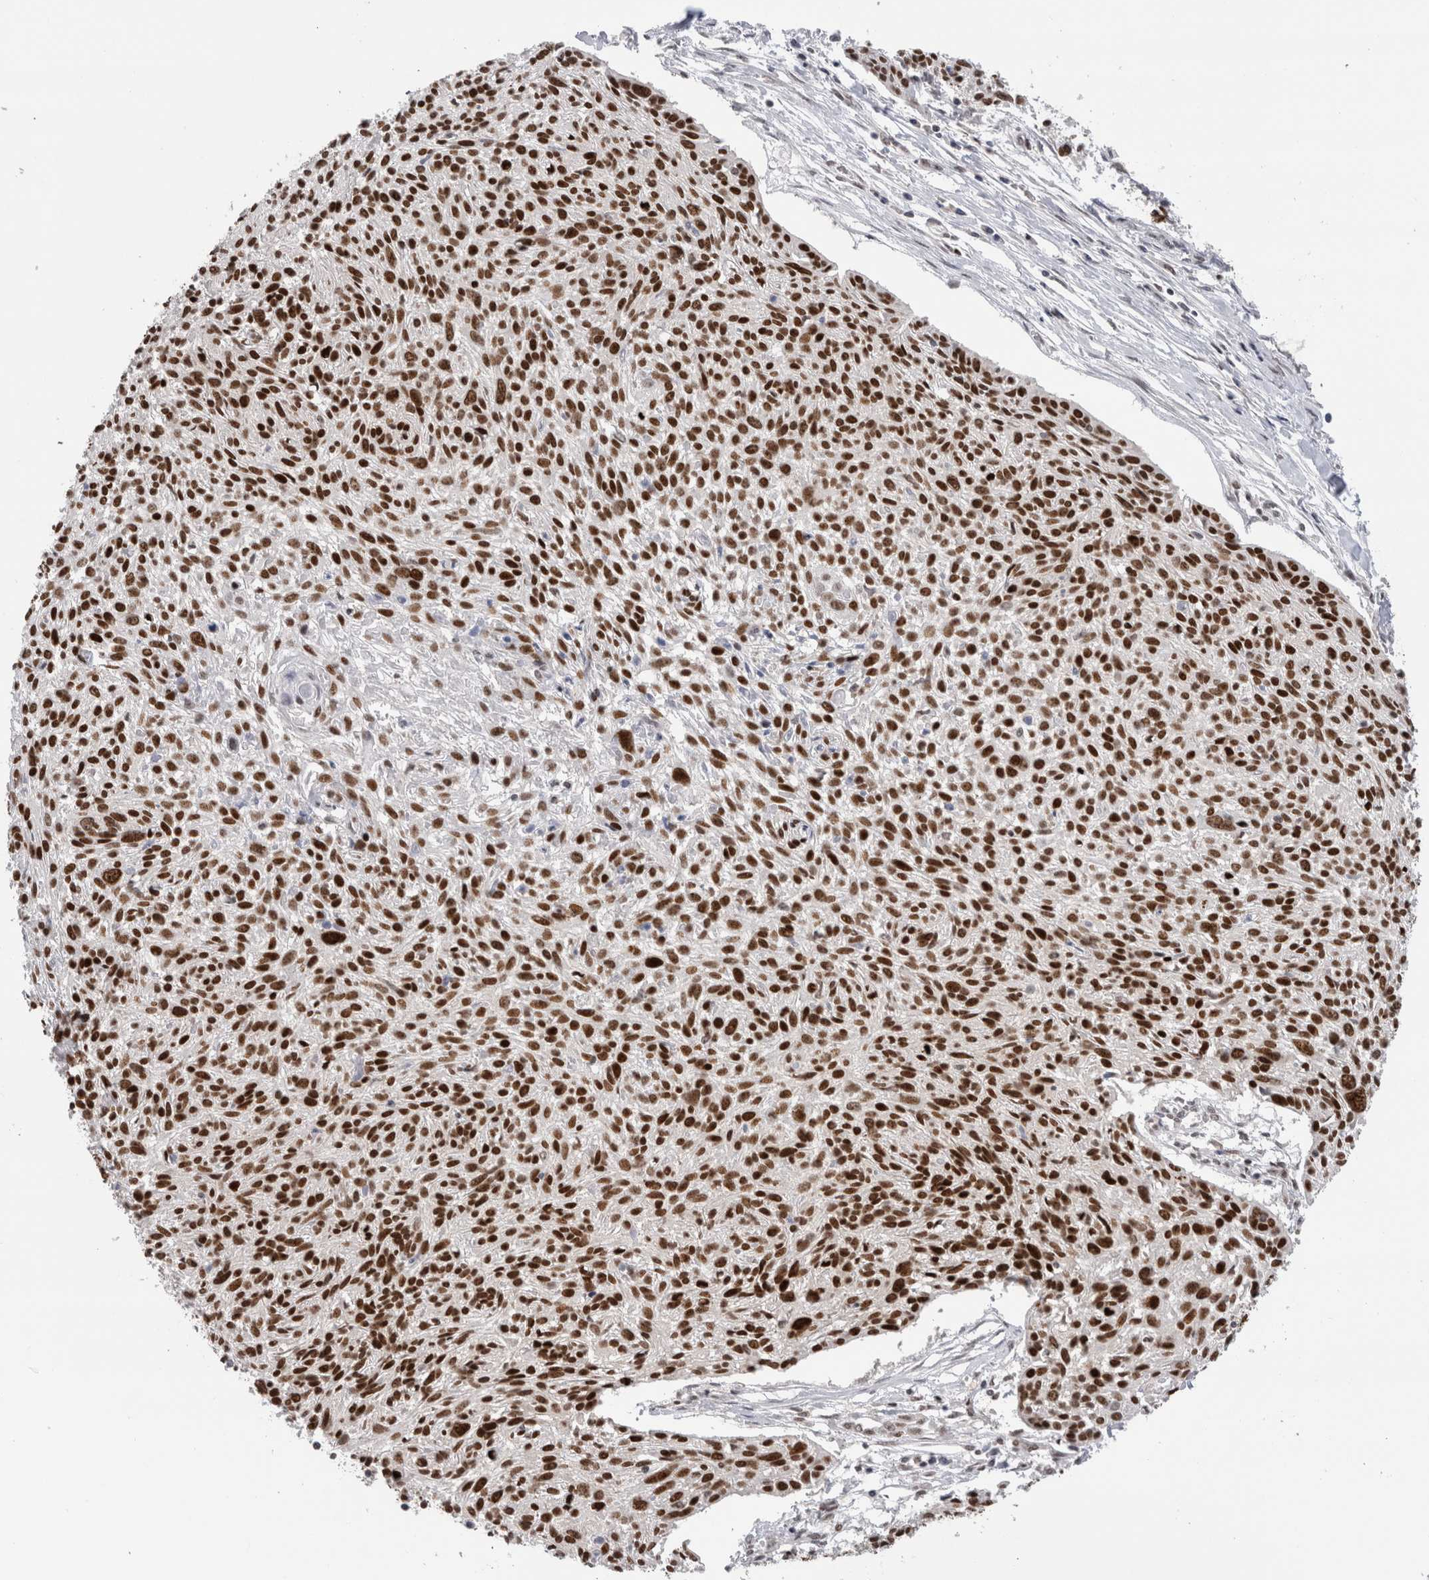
{"staining": {"intensity": "strong", "quantity": ">75%", "location": "nuclear"}, "tissue": "cervical cancer", "cell_type": "Tumor cells", "image_type": "cancer", "snomed": [{"axis": "morphology", "description": "Squamous cell carcinoma, NOS"}, {"axis": "topography", "description": "Cervix"}], "caption": "Immunohistochemical staining of human squamous cell carcinoma (cervical) exhibits high levels of strong nuclear protein staining in about >75% of tumor cells. (DAB IHC with brightfield microscopy, high magnification).", "gene": "ZNF521", "patient": {"sex": "female", "age": 51}}